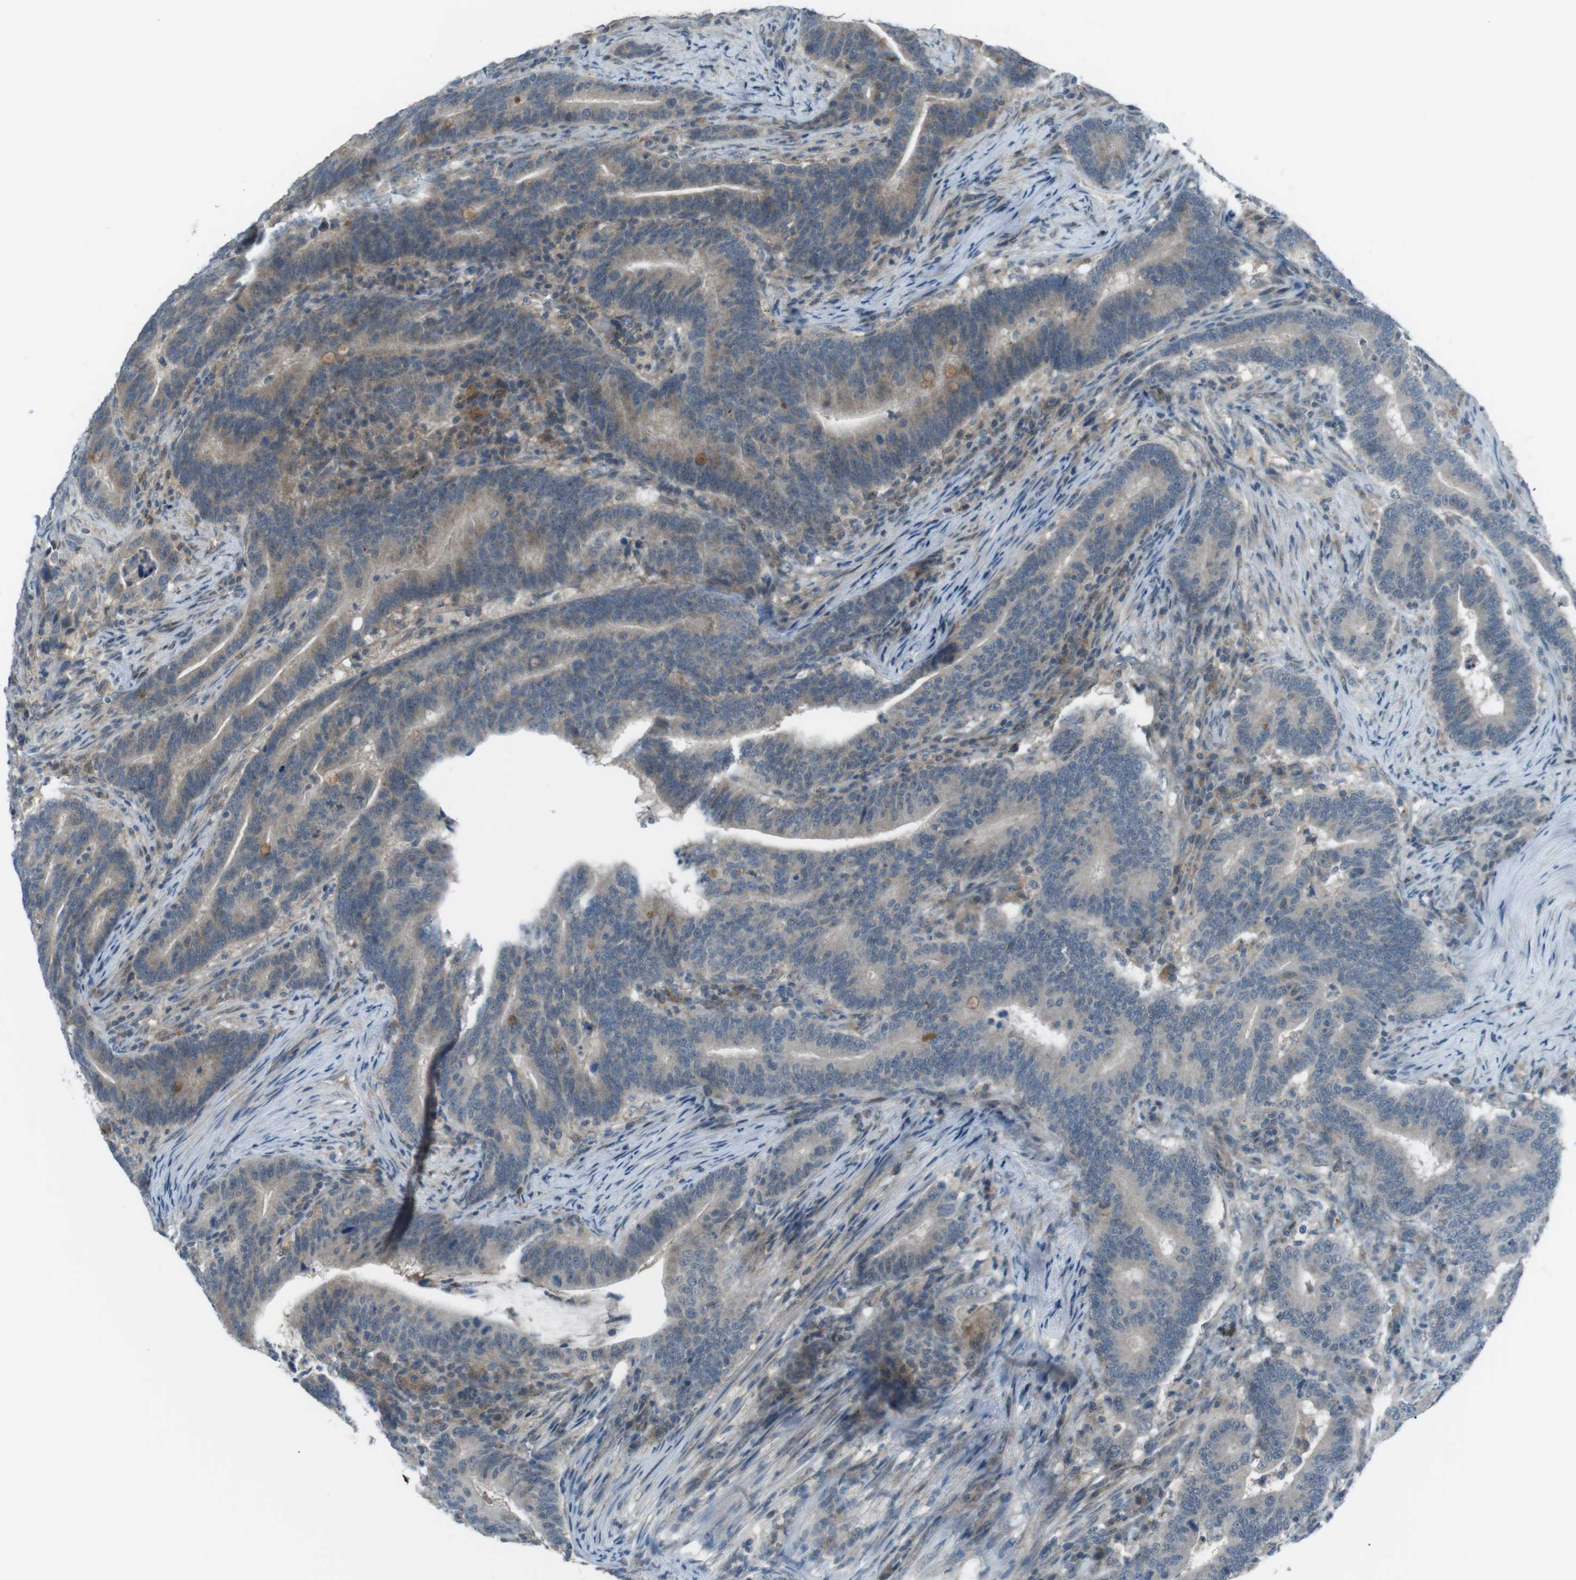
{"staining": {"intensity": "weak", "quantity": "<25%", "location": "cytoplasmic/membranous"}, "tissue": "colorectal cancer", "cell_type": "Tumor cells", "image_type": "cancer", "snomed": [{"axis": "morphology", "description": "Normal tissue, NOS"}, {"axis": "morphology", "description": "Adenocarcinoma, NOS"}, {"axis": "topography", "description": "Colon"}], "caption": "There is no significant staining in tumor cells of adenocarcinoma (colorectal).", "gene": "FCRLA", "patient": {"sex": "female", "age": 66}}